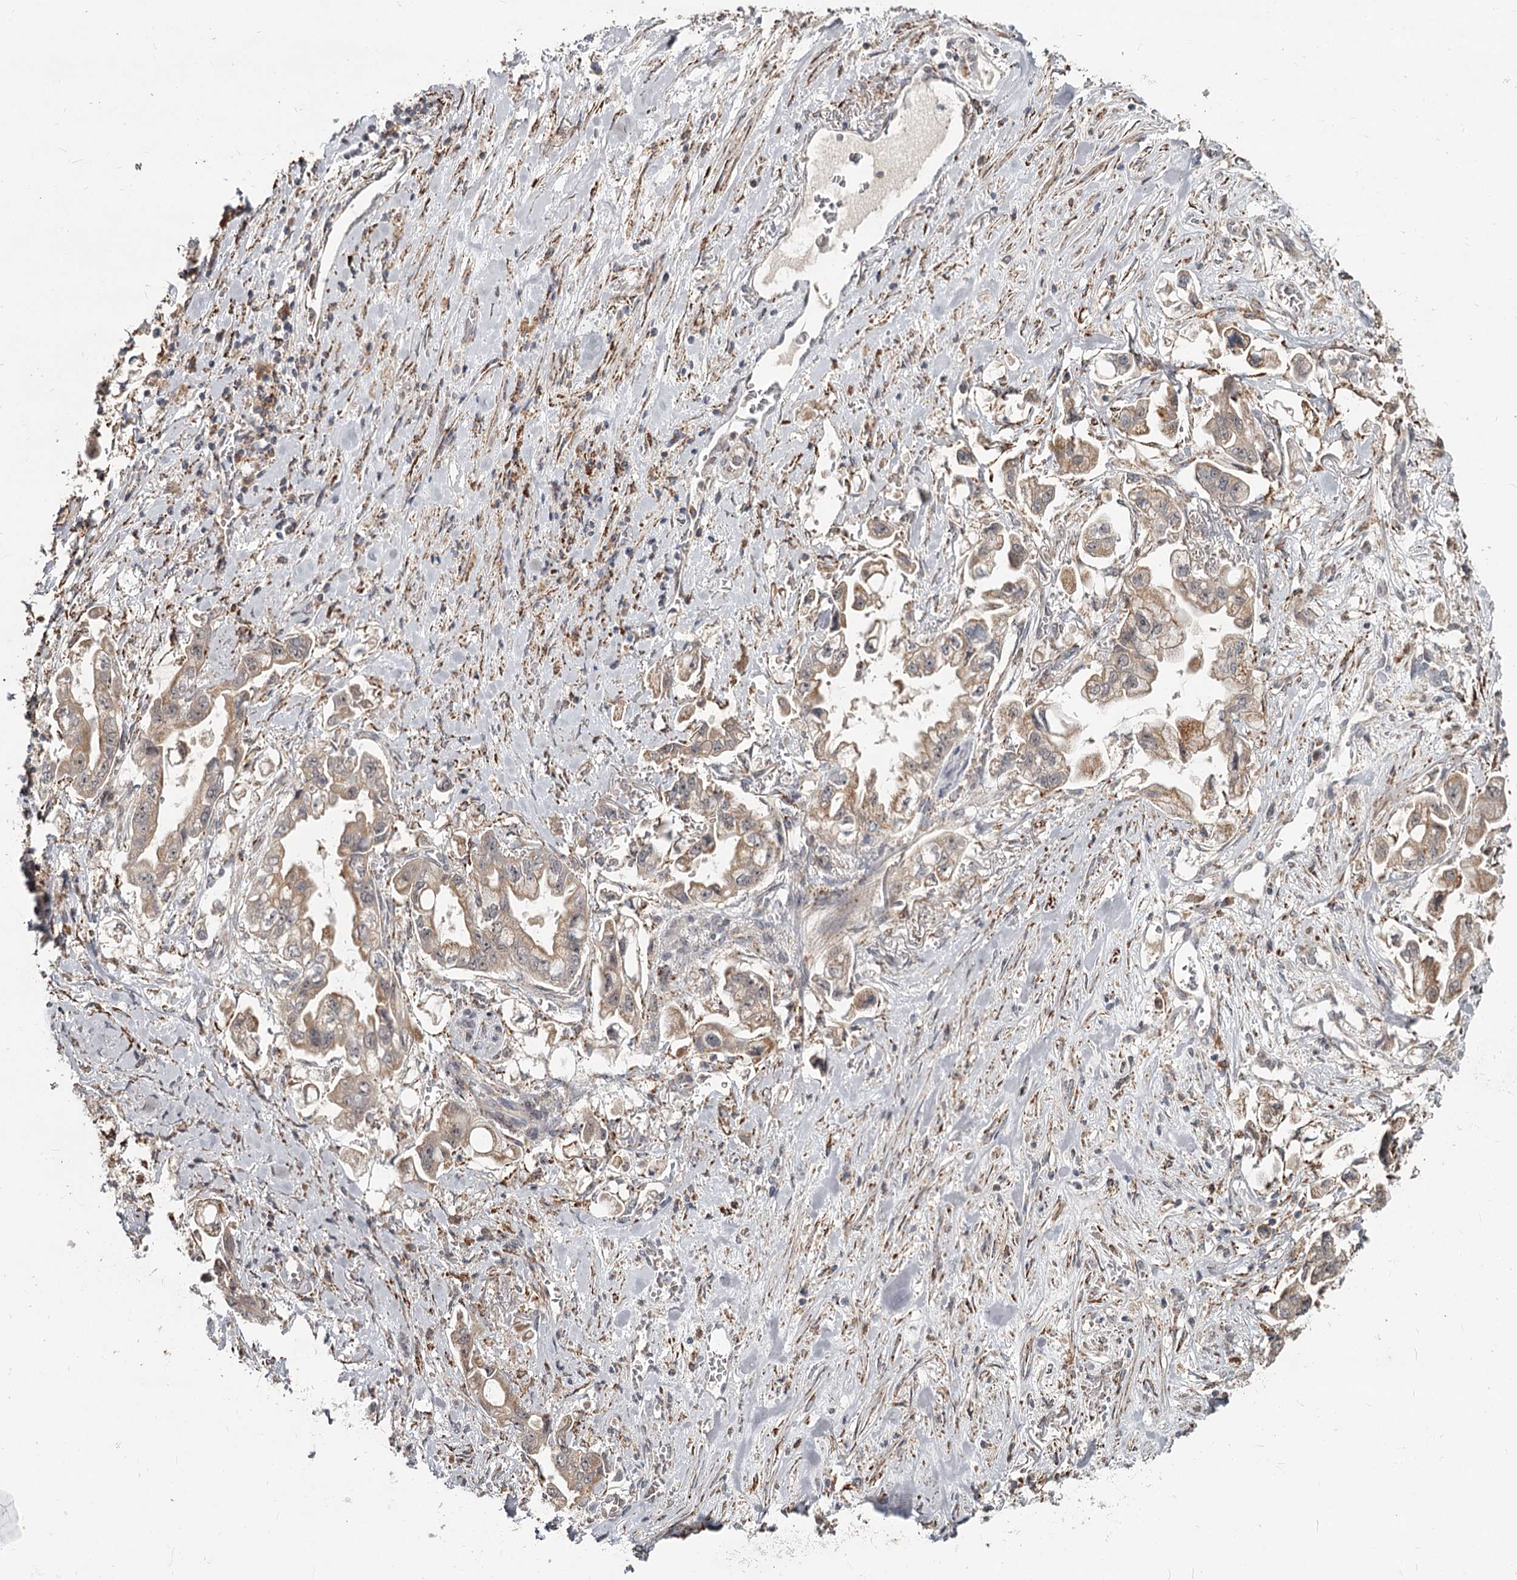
{"staining": {"intensity": "weak", "quantity": "25%-75%", "location": "cytoplasmic/membranous"}, "tissue": "stomach cancer", "cell_type": "Tumor cells", "image_type": "cancer", "snomed": [{"axis": "morphology", "description": "Adenocarcinoma, NOS"}, {"axis": "topography", "description": "Stomach"}], "caption": "About 25%-75% of tumor cells in adenocarcinoma (stomach) exhibit weak cytoplasmic/membranous protein positivity as visualized by brown immunohistochemical staining.", "gene": "CDC123", "patient": {"sex": "male", "age": 62}}